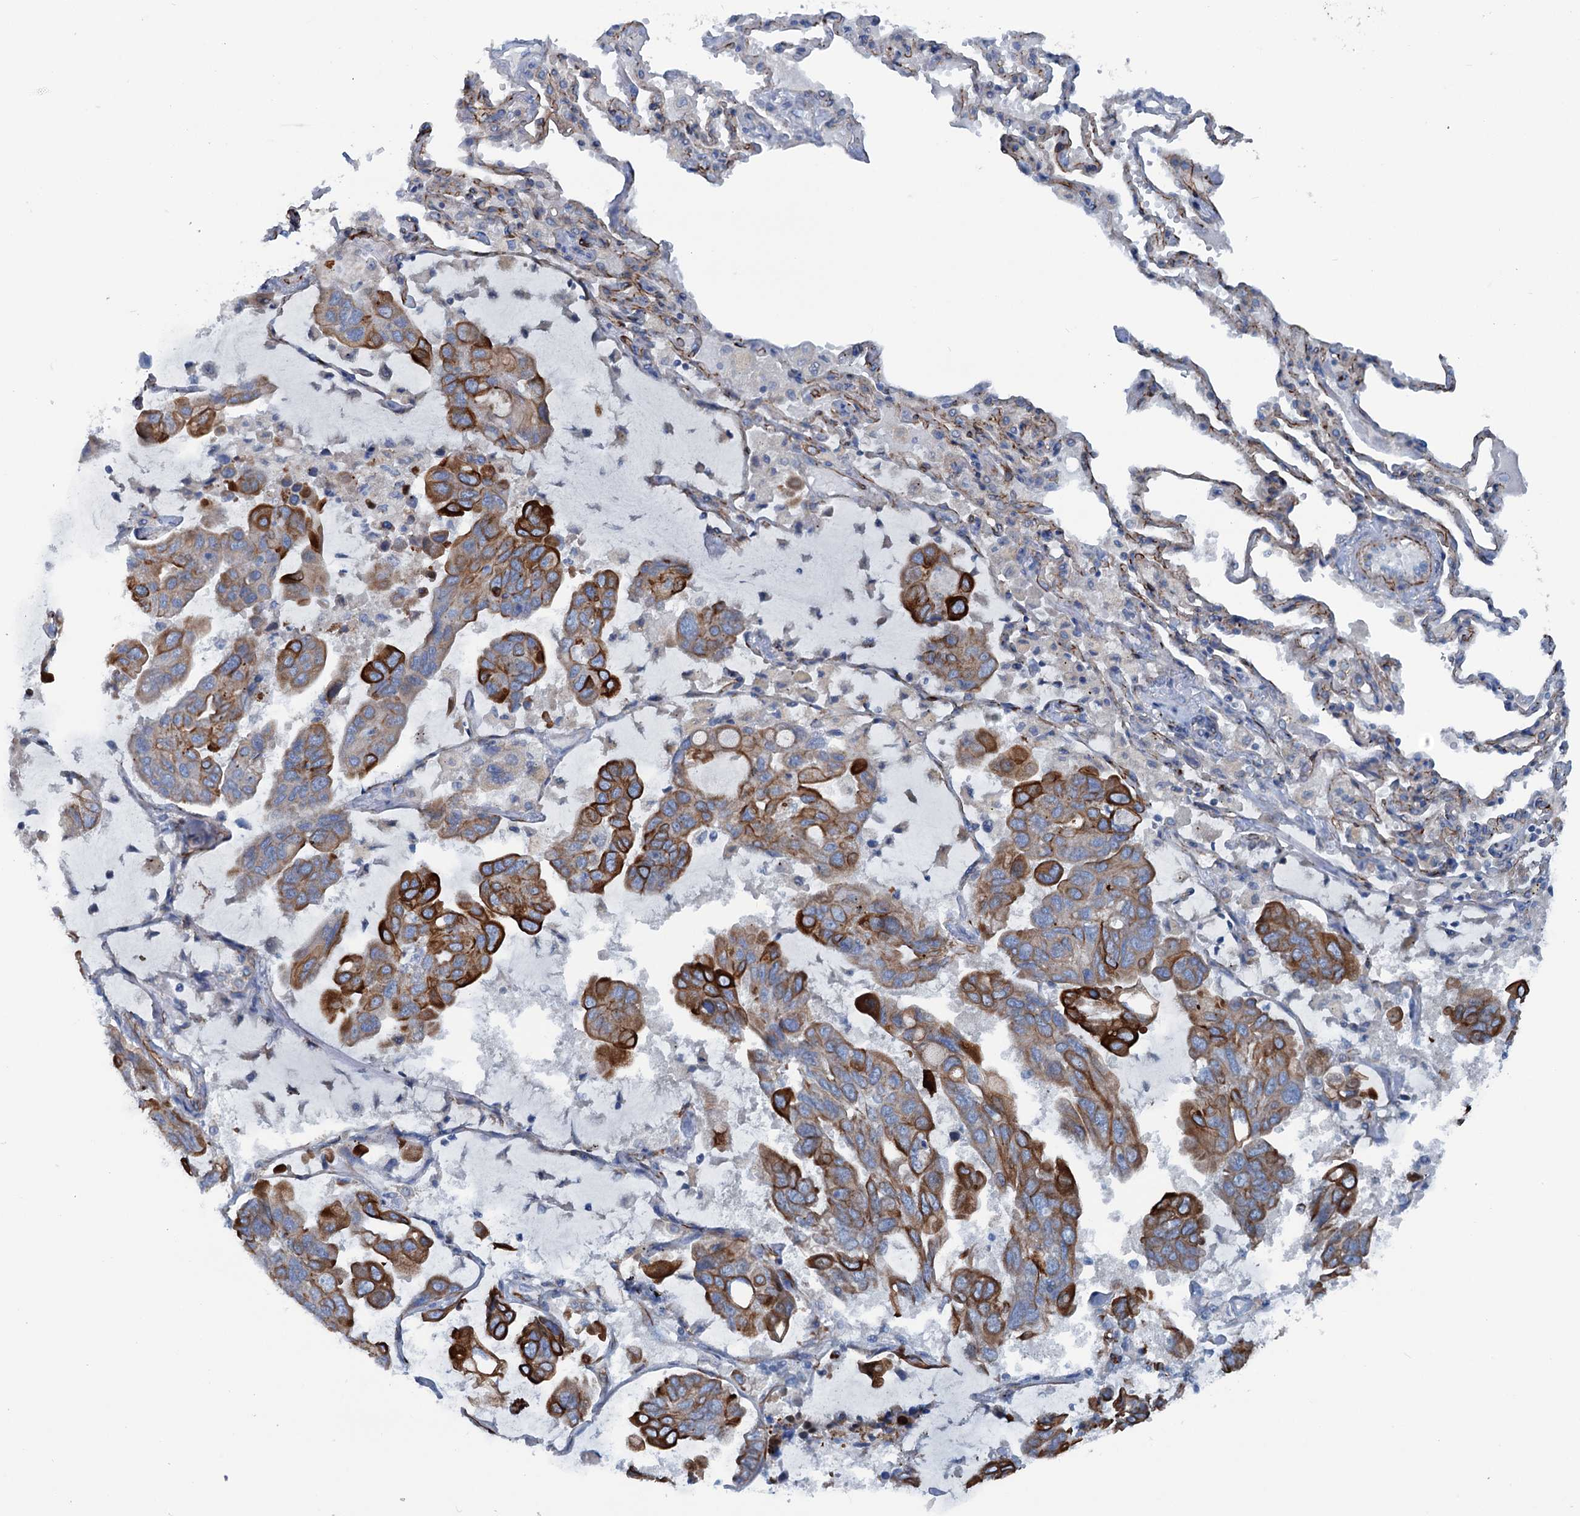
{"staining": {"intensity": "strong", "quantity": "<25%", "location": "cytoplasmic/membranous"}, "tissue": "lung cancer", "cell_type": "Tumor cells", "image_type": "cancer", "snomed": [{"axis": "morphology", "description": "Adenocarcinoma, NOS"}, {"axis": "topography", "description": "Lung"}], "caption": "Immunohistochemical staining of human lung cancer (adenocarcinoma) demonstrates strong cytoplasmic/membranous protein positivity in about <25% of tumor cells. (DAB (3,3'-diaminobenzidine) IHC, brown staining for protein, blue staining for nuclei).", "gene": "CALCOCO1", "patient": {"sex": "male", "age": 64}}